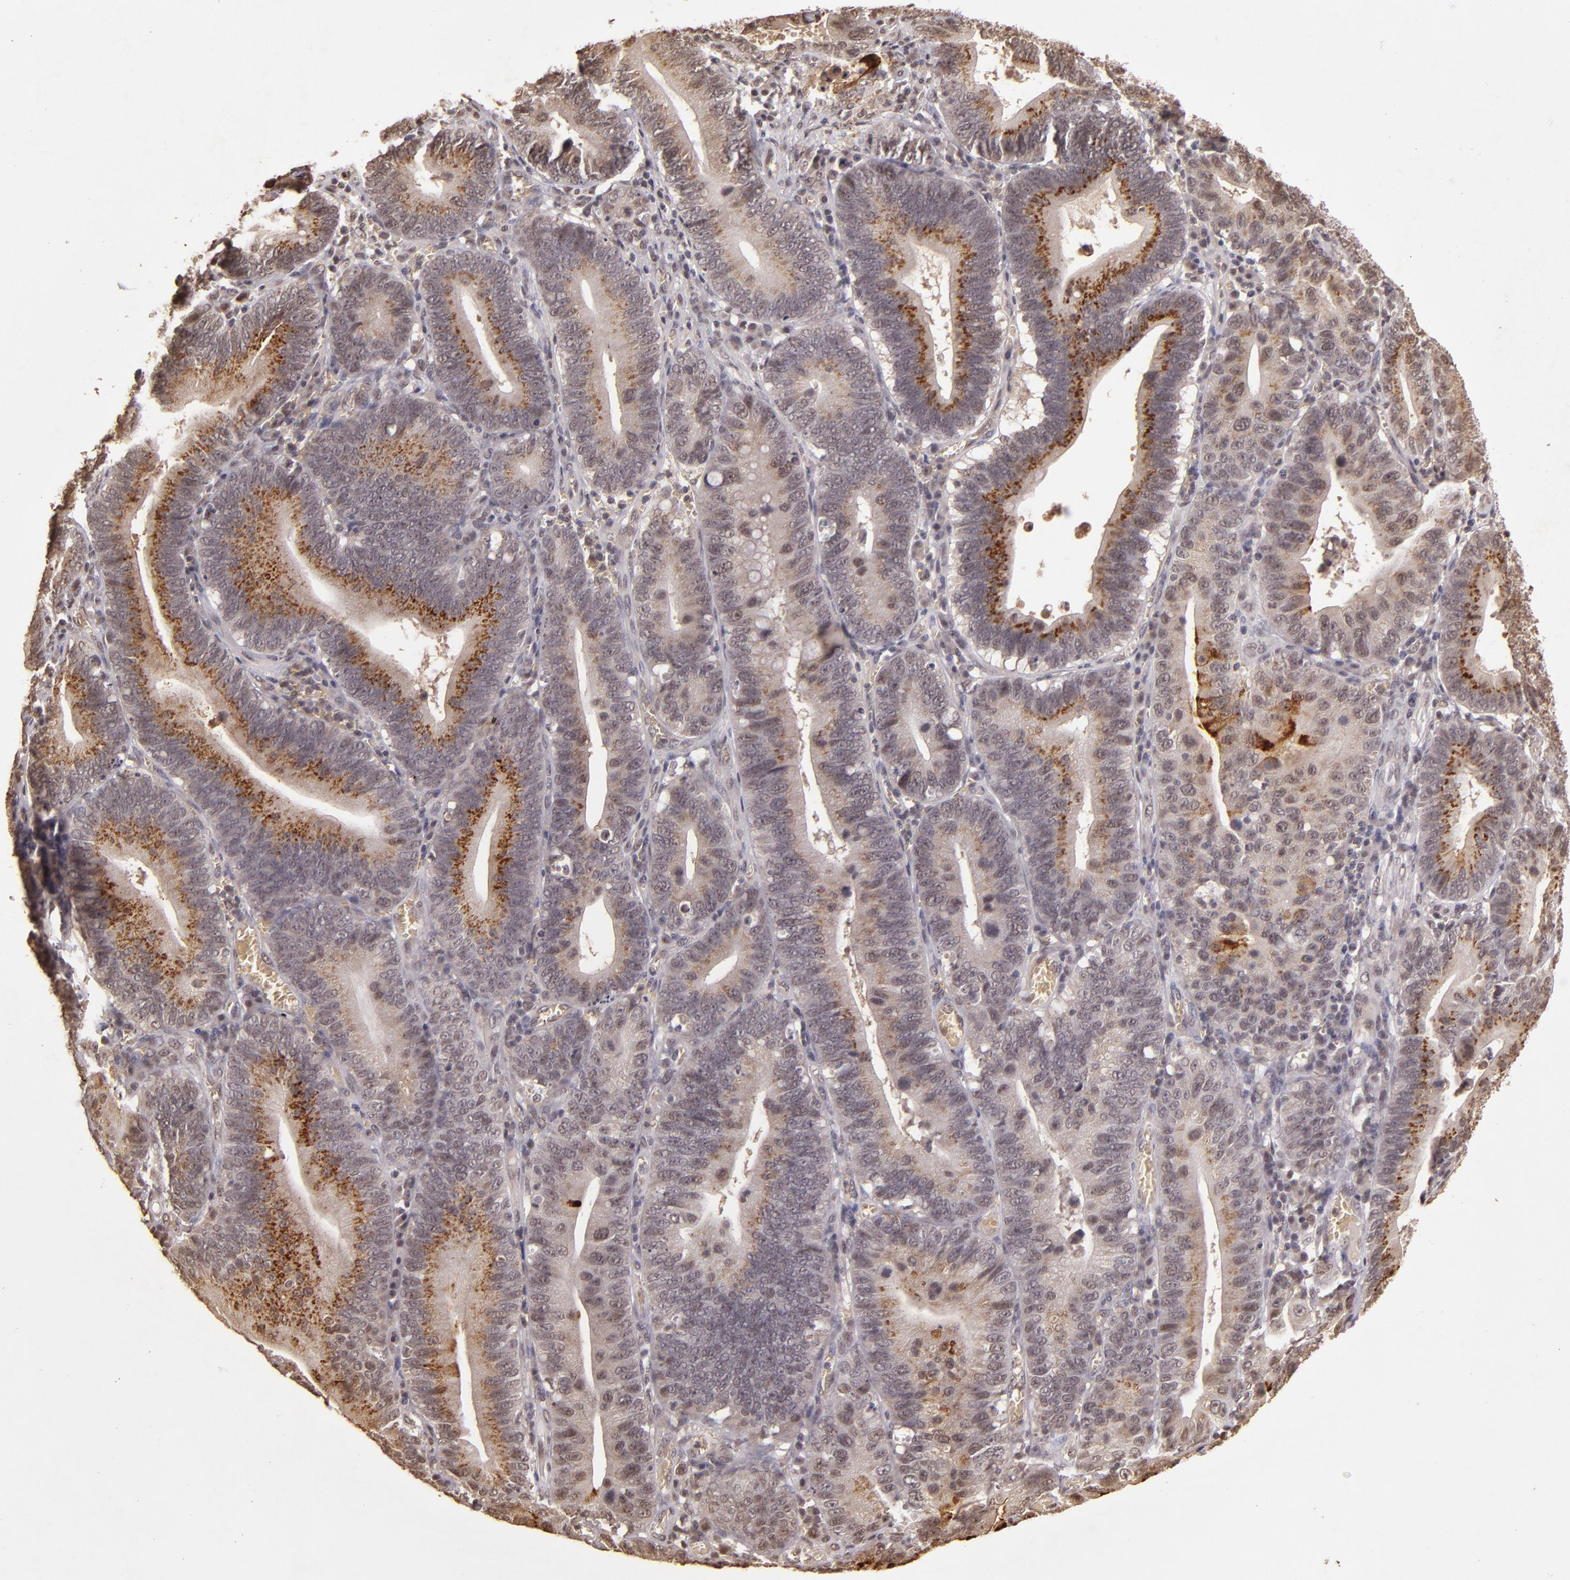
{"staining": {"intensity": "weak", "quantity": ">75%", "location": "cytoplasmic/membranous,nuclear"}, "tissue": "stomach cancer", "cell_type": "Tumor cells", "image_type": "cancer", "snomed": [{"axis": "morphology", "description": "Adenocarcinoma, NOS"}, {"axis": "topography", "description": "Stomach"}, {"axis": "topography", "description": "Gastric cardia"}], "caption": "Immunohistochemistry (IHC) micrograph of neoplastic tissue: human adenocarcinoma (stomach) stained using immunohistochemistry (IHC) reveals low levels of weak protein expression localized specifically in the cytoplasmic/membranous and nuclear of tumor cells, appearing as a cytoplasmic/membranous and nuclear brown color.", "gene": "CUL1", "patient": {"sex": "male", "age": 59}}